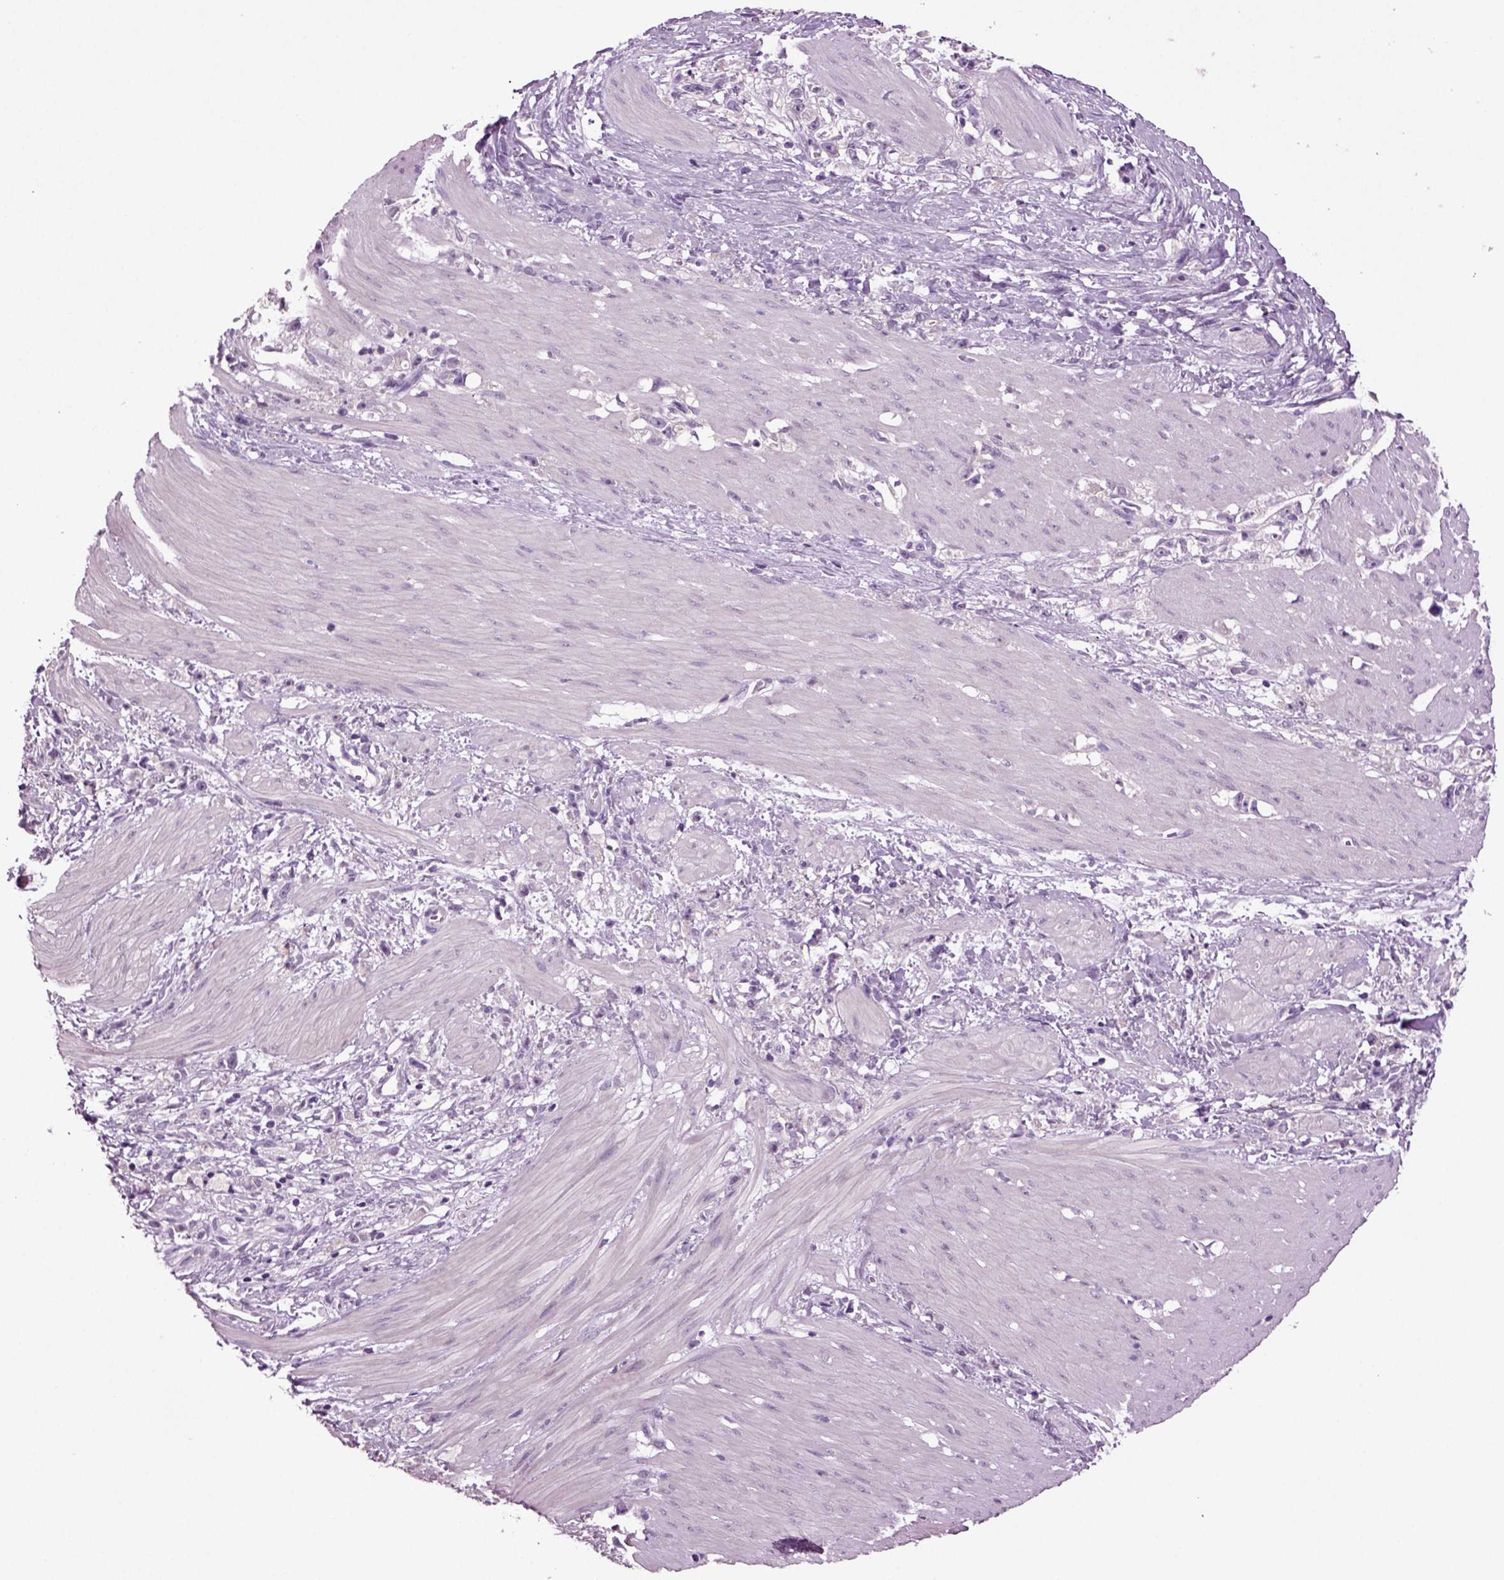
{"staining": {"intensity": "negative", "quantity": "none", "location": "none"}, "tissue": "stomach cancer", "cell_type": "Tumor cells", "image_type": "cancer", "snomed": [{"axis": "morphology", "description": "Adenocarcinoma, NOS"}, {"axis": "topography", "description": "Stomach"}], "caption": "DAB (3,3'-diaminobenzidine) immunohistochemical staining of stomach cancer (adenocarcinoma) displays no significant positivity in tumor cells. The staining was performed using DAB to visualize the protein expression in brown, while the nuclei were stained in blue with hematoxylin (Magnification: 20x).", "gene": "SLC17A6", "patient": {"sex": "female", "age": 59}}